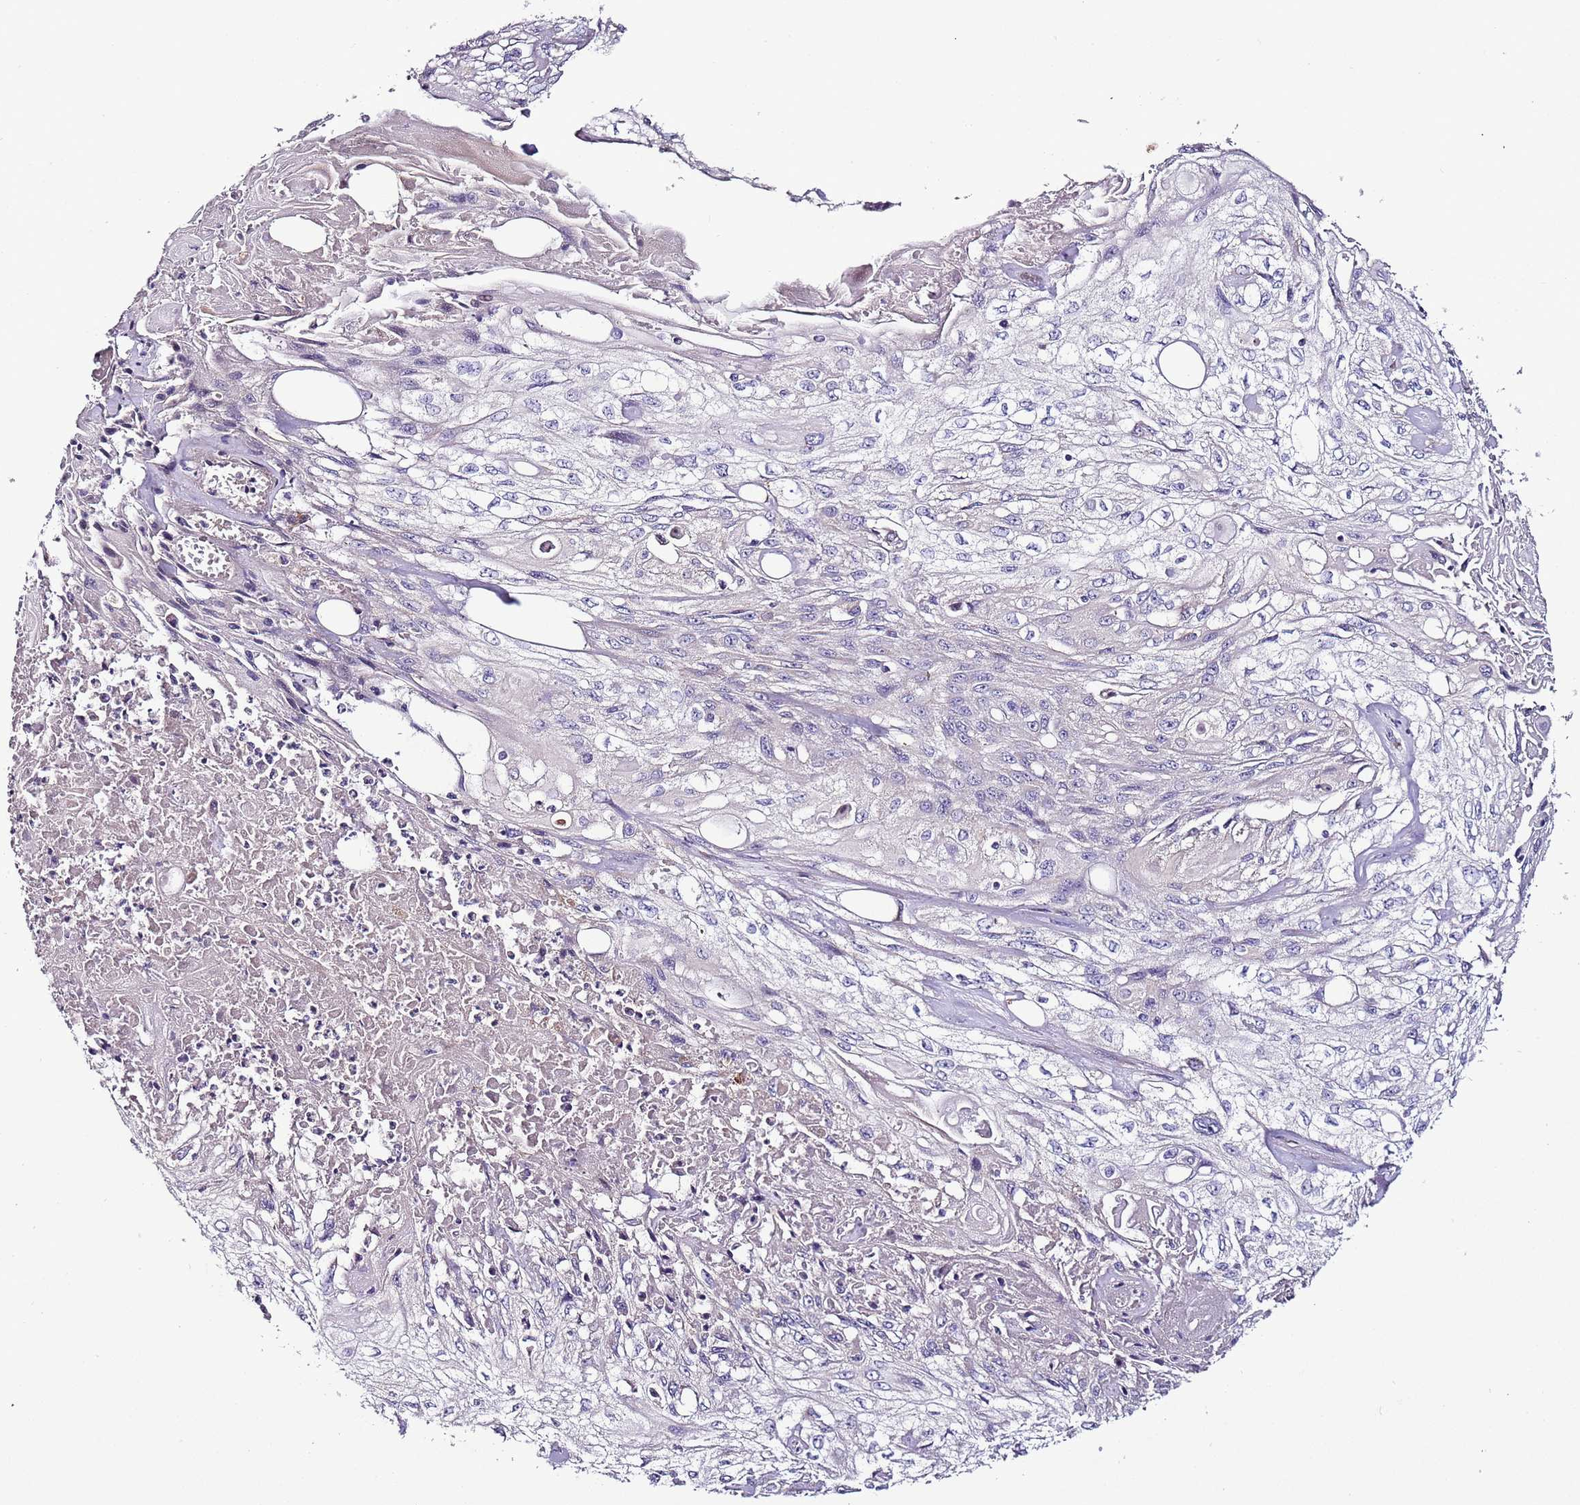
{"staining": {"intensity": "negative", "quantity": "none", "location": "none"}, "tissue": "skin cancer", "cell_type": "Tumor cells", "image_type": "cancer", "snomed": [{"axis": "morphology", "description": "Squamous cell carcinoma, NOS"}, {"axis": "morphology", "description": "Squamous cell carcinoma, metastatic, NOS"}, {"axis": "topography", "description": "Skin"}, {"axis": "topography", "description": "Lymph node"}], "caption": "Skin cancer was stained to show a protein in brown. There is no significant staining in tumor cells.", "gene": "FAM20A", "patient": {"sex": "male", "age": 75}}